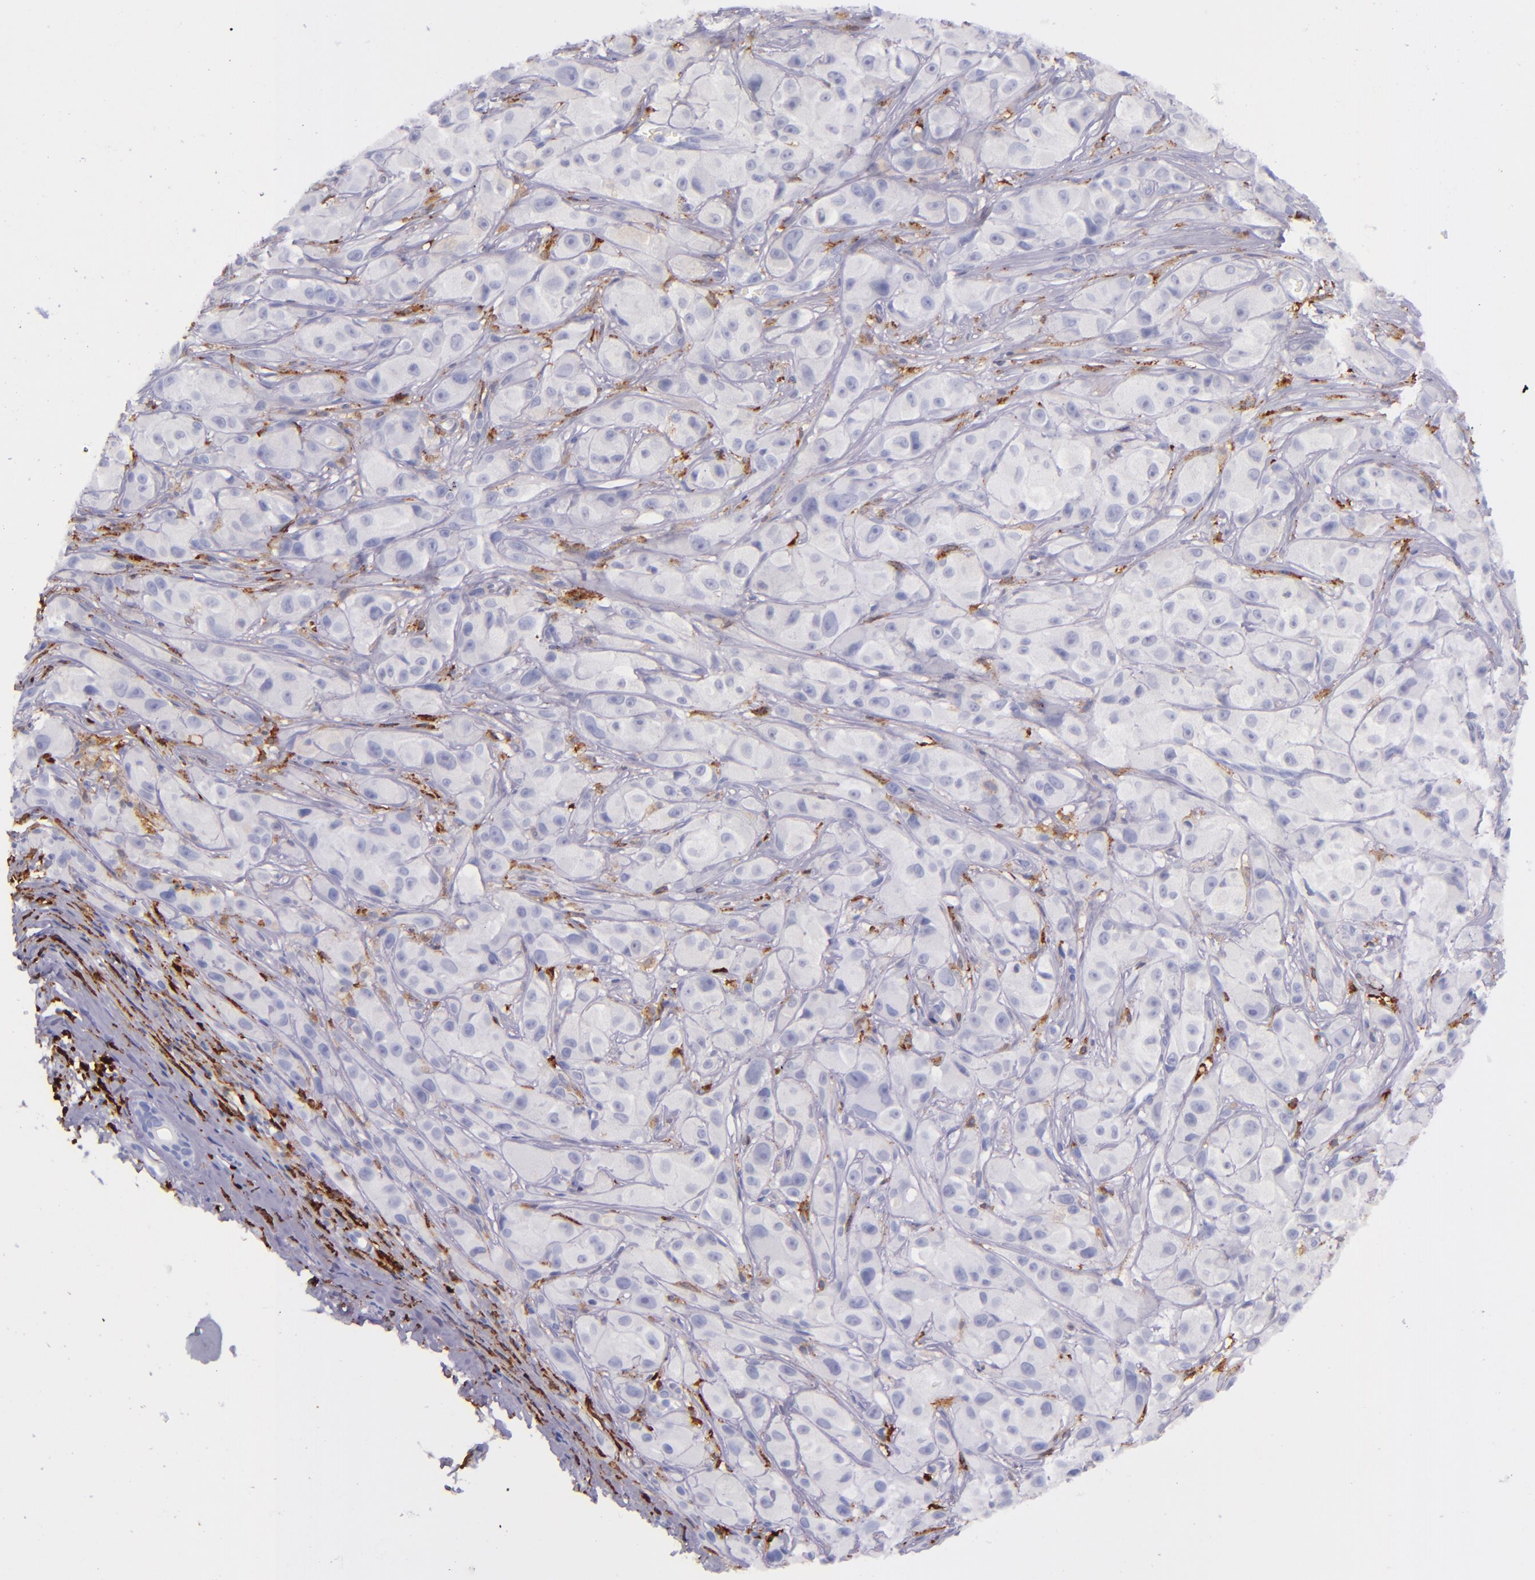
{"staining": {"intensity": "negative", "quantity": "none", "location": "none"}, "tissue": "melanoma", "cell_type": "Tumor cells", "image_type": "cancer", "snomed": [{"axis": "morphology", "description": "Malignant melanoma, NOS"}, {"axis": "topography", "description": "Skin"}], "caption": "Human melanoma stained for a protein using immunohistochemistry shows no staining in tumor cells.", "gene": "CD163", "patient": {"sex": "male", "age": 56}}